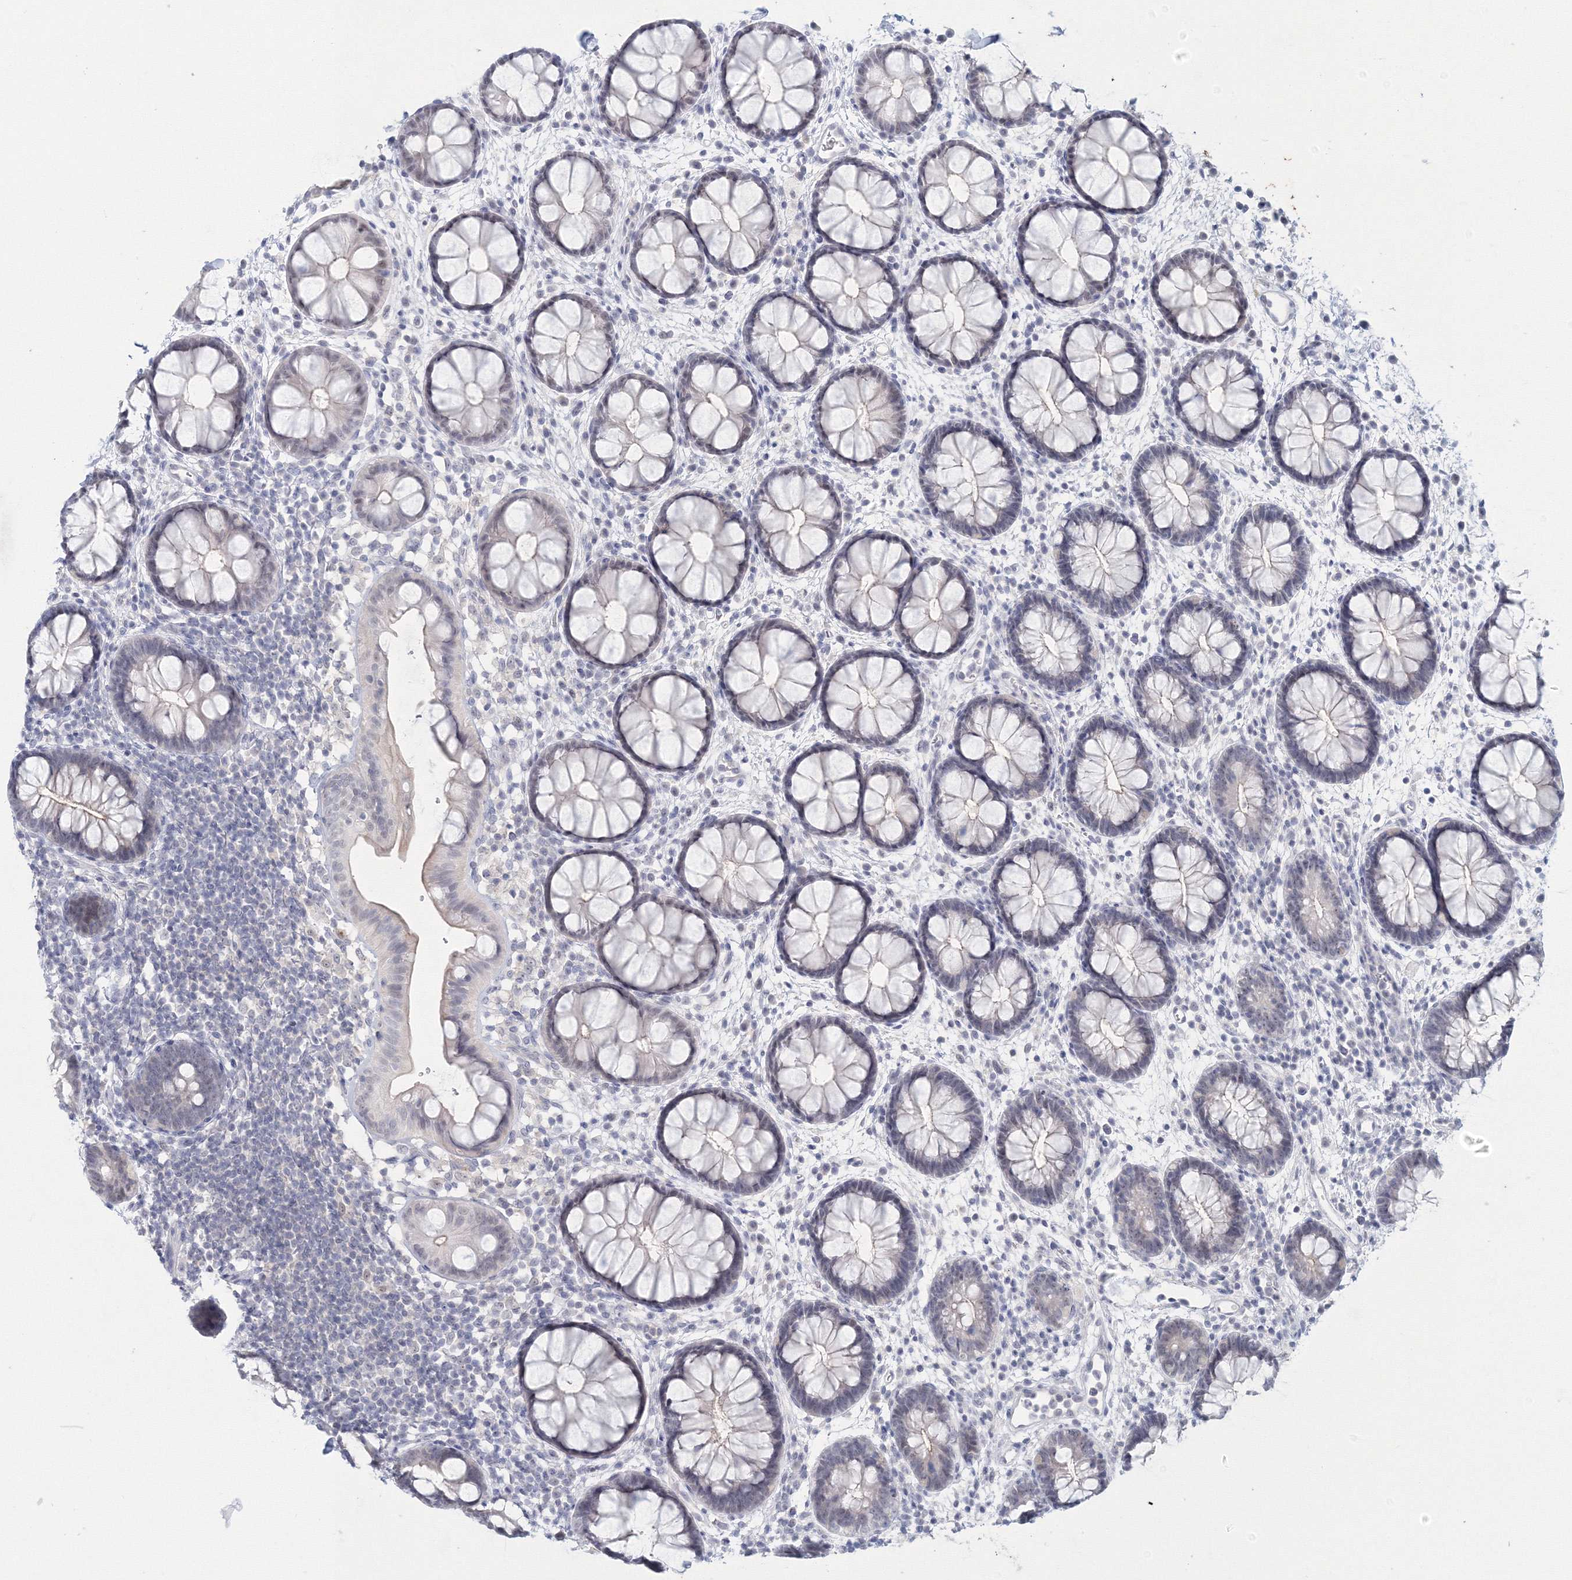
{"staining": {"intensity": "weak", "quantity": "<25%", "location": "nuclear"}, "tissue": "rectum", "cell_type": "Glandular cells", "image_type": "normal", "snomed": [{"axis": "morphology", "description": "Normal tissue, NOS"}, {"axis": "topography", "description": "Rectum"}], "caption": "Histopathology image shows no significant protein staining in glandular cells of benign rectum.", "gene": "VSIG1", "patient": {"sex": "female", "age": 24}}